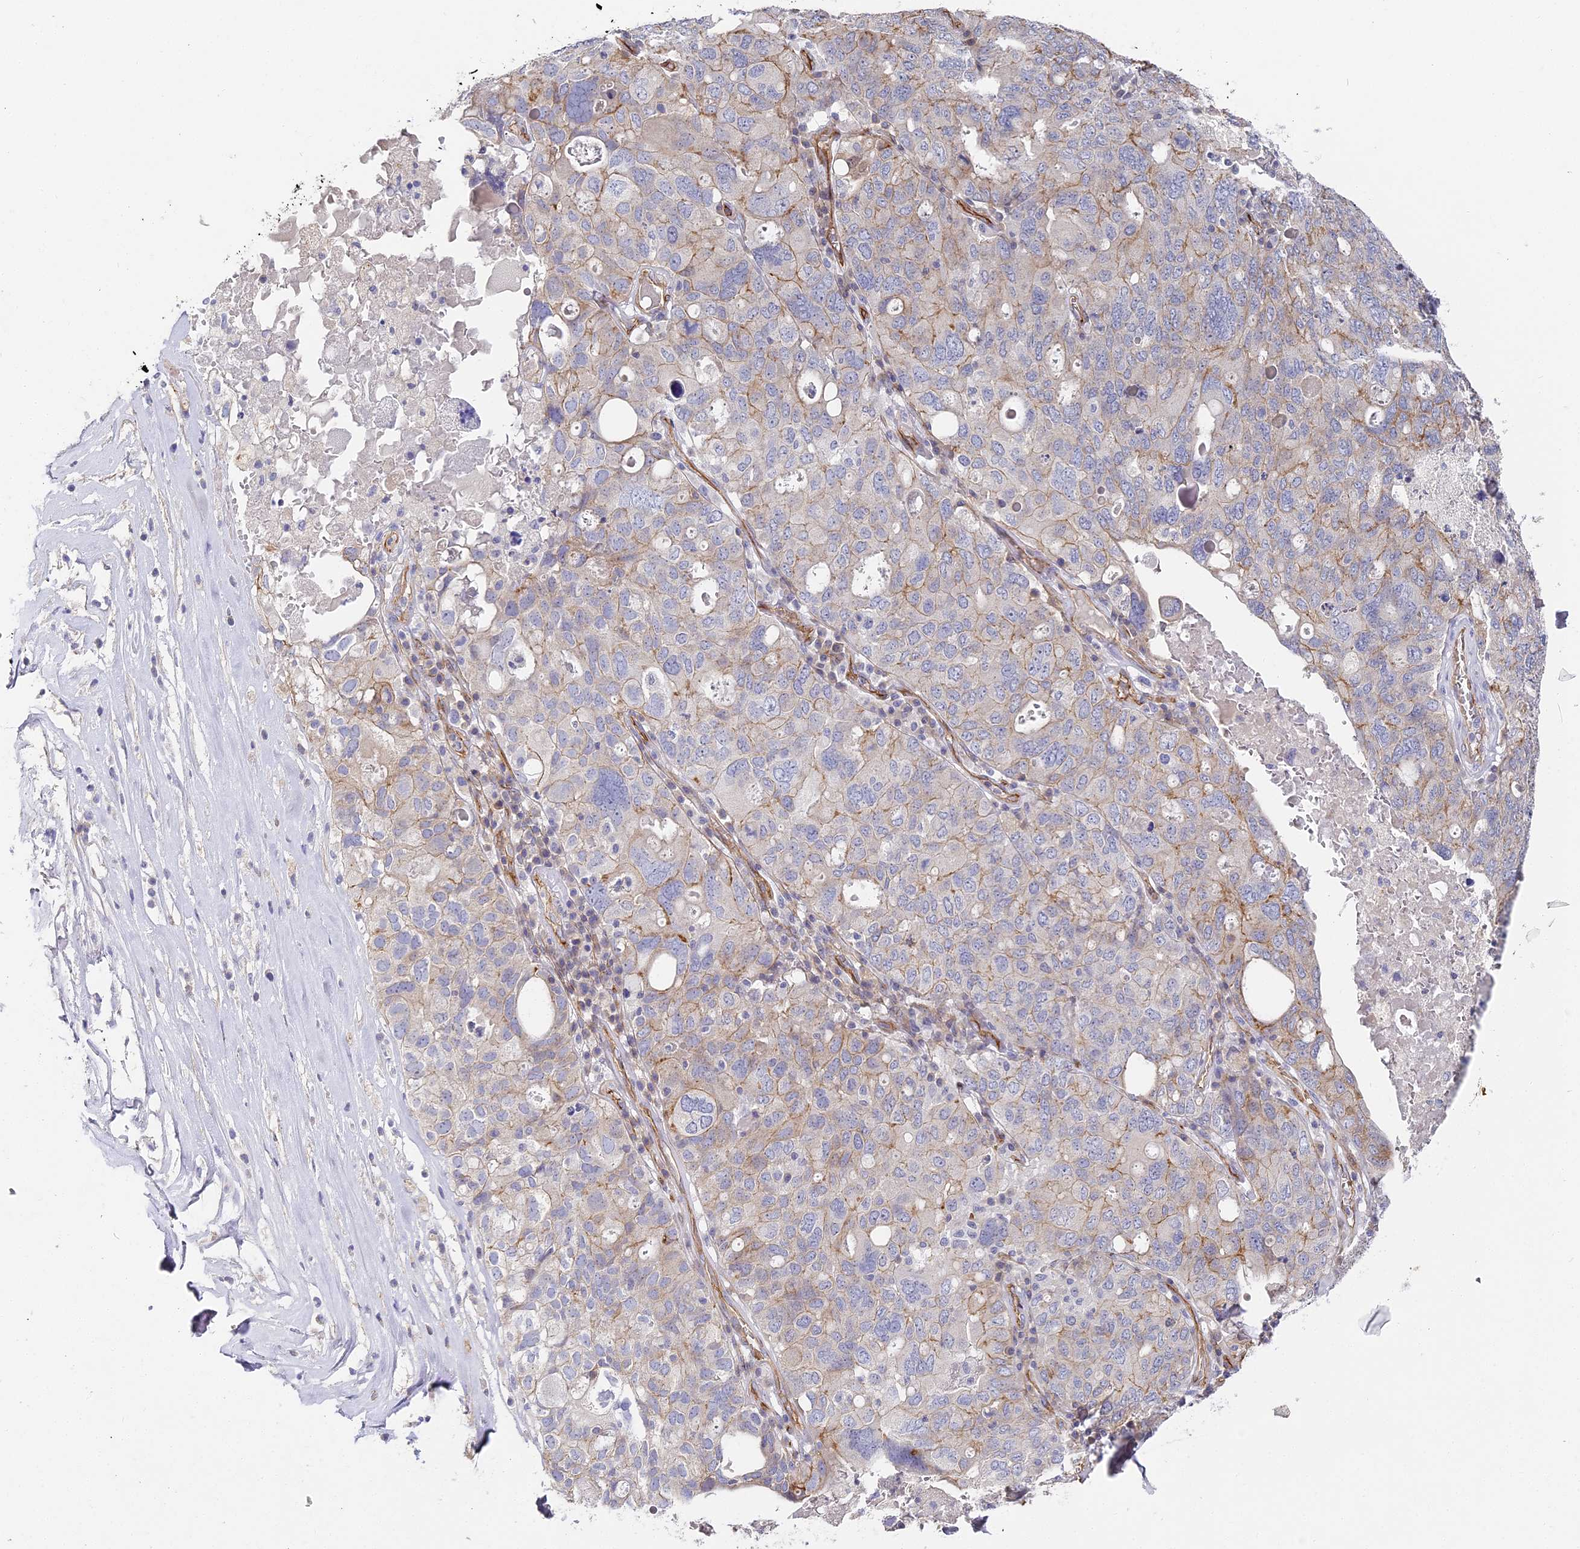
{"staining": {"intensity": "weak", "quantity": "<25%", "location": "cytoplasmic/membranous"}, "tissue": "ovarian cancer", "cell_type": "Tumor cells", "image_type": "cancer", "snomed": [{"axis": "morphology", "description": "Carcinoma, endometroid"}, {"axis": "topography", "description": "Ovary"}], "caption": "Tumor cells show no significant positivity in ovarian endometroid carcinoma.", "gene": "CCDC30", "patient": {"sex": "female", "age": 62}}